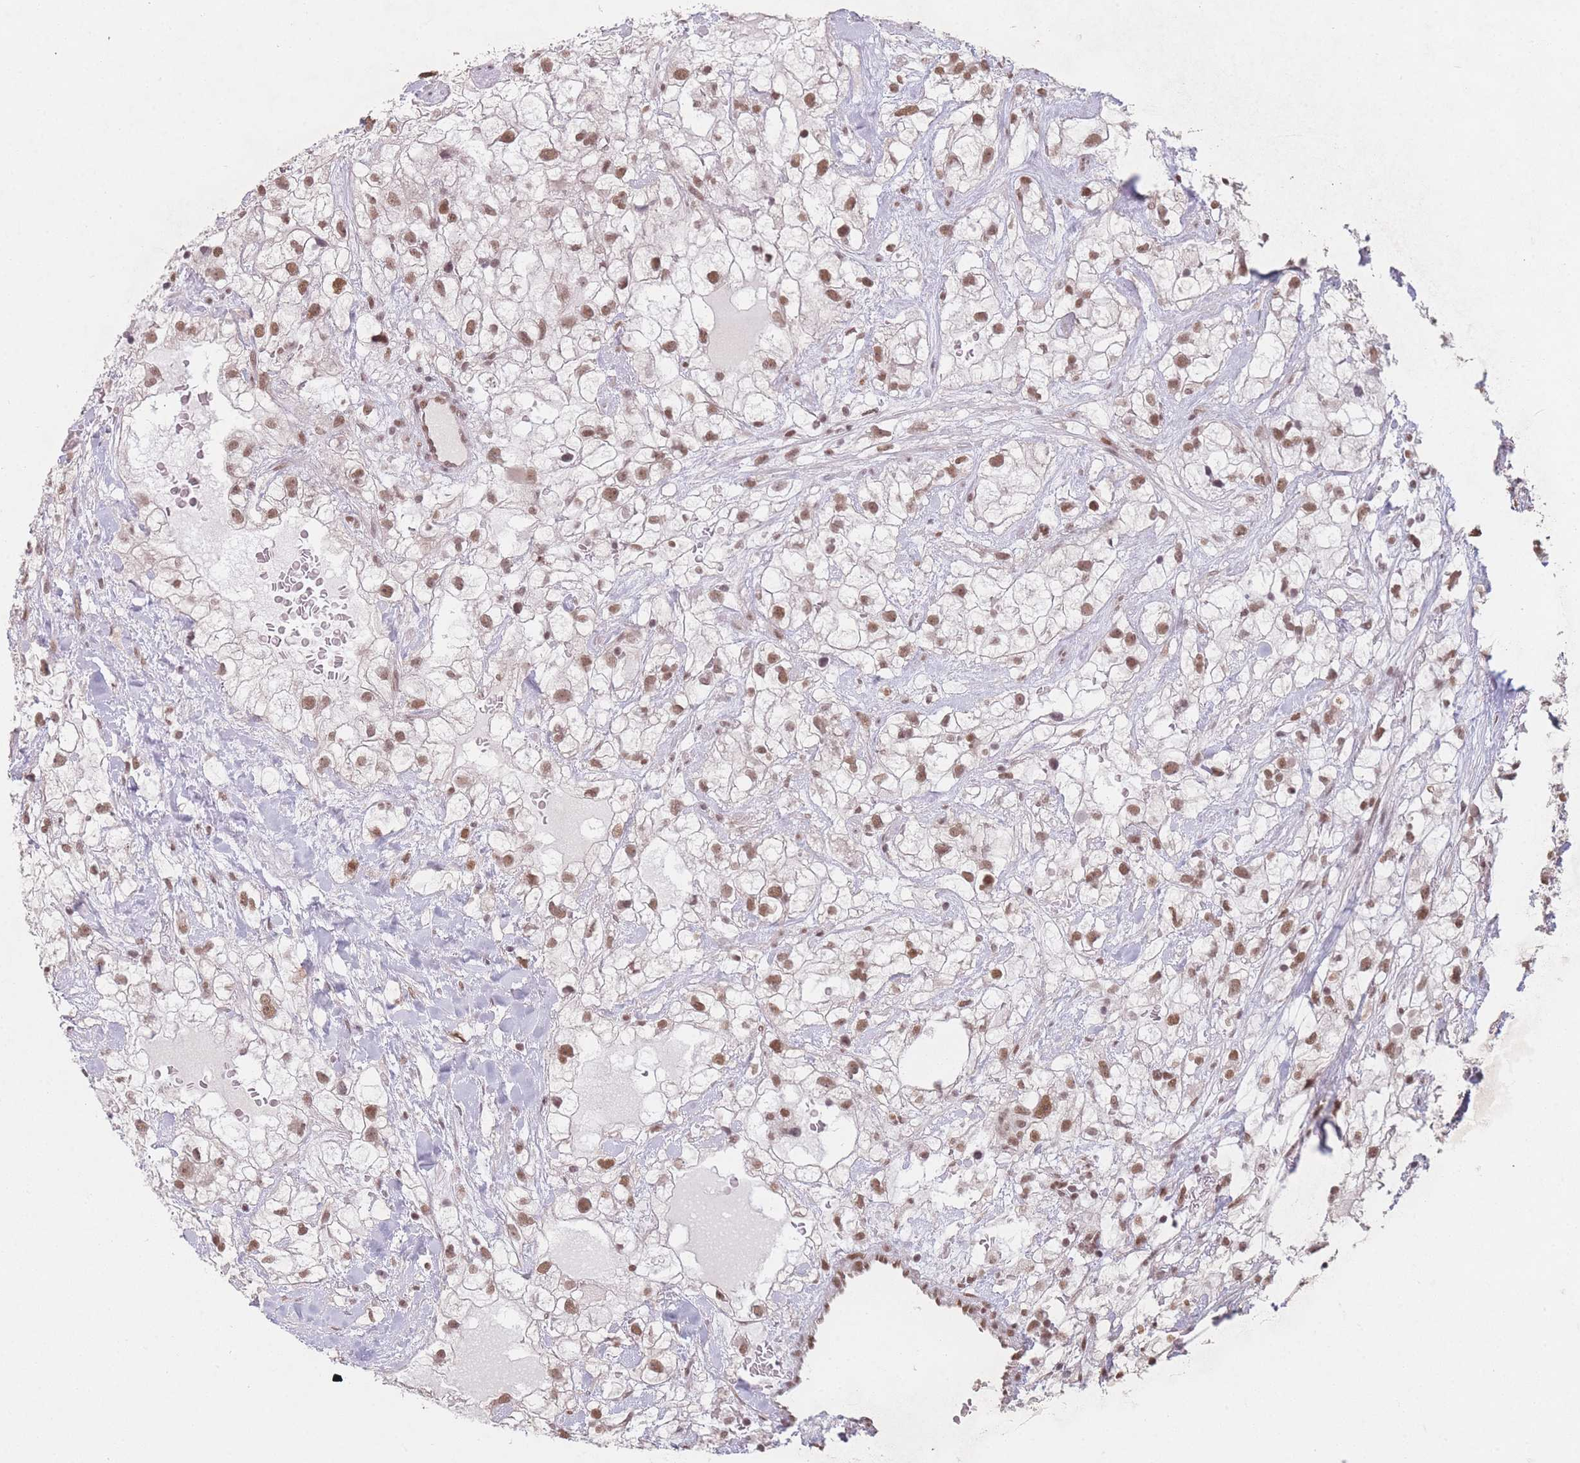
{"staining": {"intensity": "moderate", "quantity": ">75%", "location": "nuclear"}, "tissue": "renal cancer", "cell_type": "Tumor cells", "image_type": "cancer", "snomed": [{"axis": "morphology", "description": "Adenocarcinoma, NOS"}, {"axis": "topography", "description": "Kidney"}], "caption": "The immunohistochemical stain highlights moderate nuclear expression in tumor cells of adenocarcinoma (renal) tissue. (IHC, brightfield microscopy, high magnification).", "gene": "SUPT6H", "patient": {"sex": "male", "age": 59}}